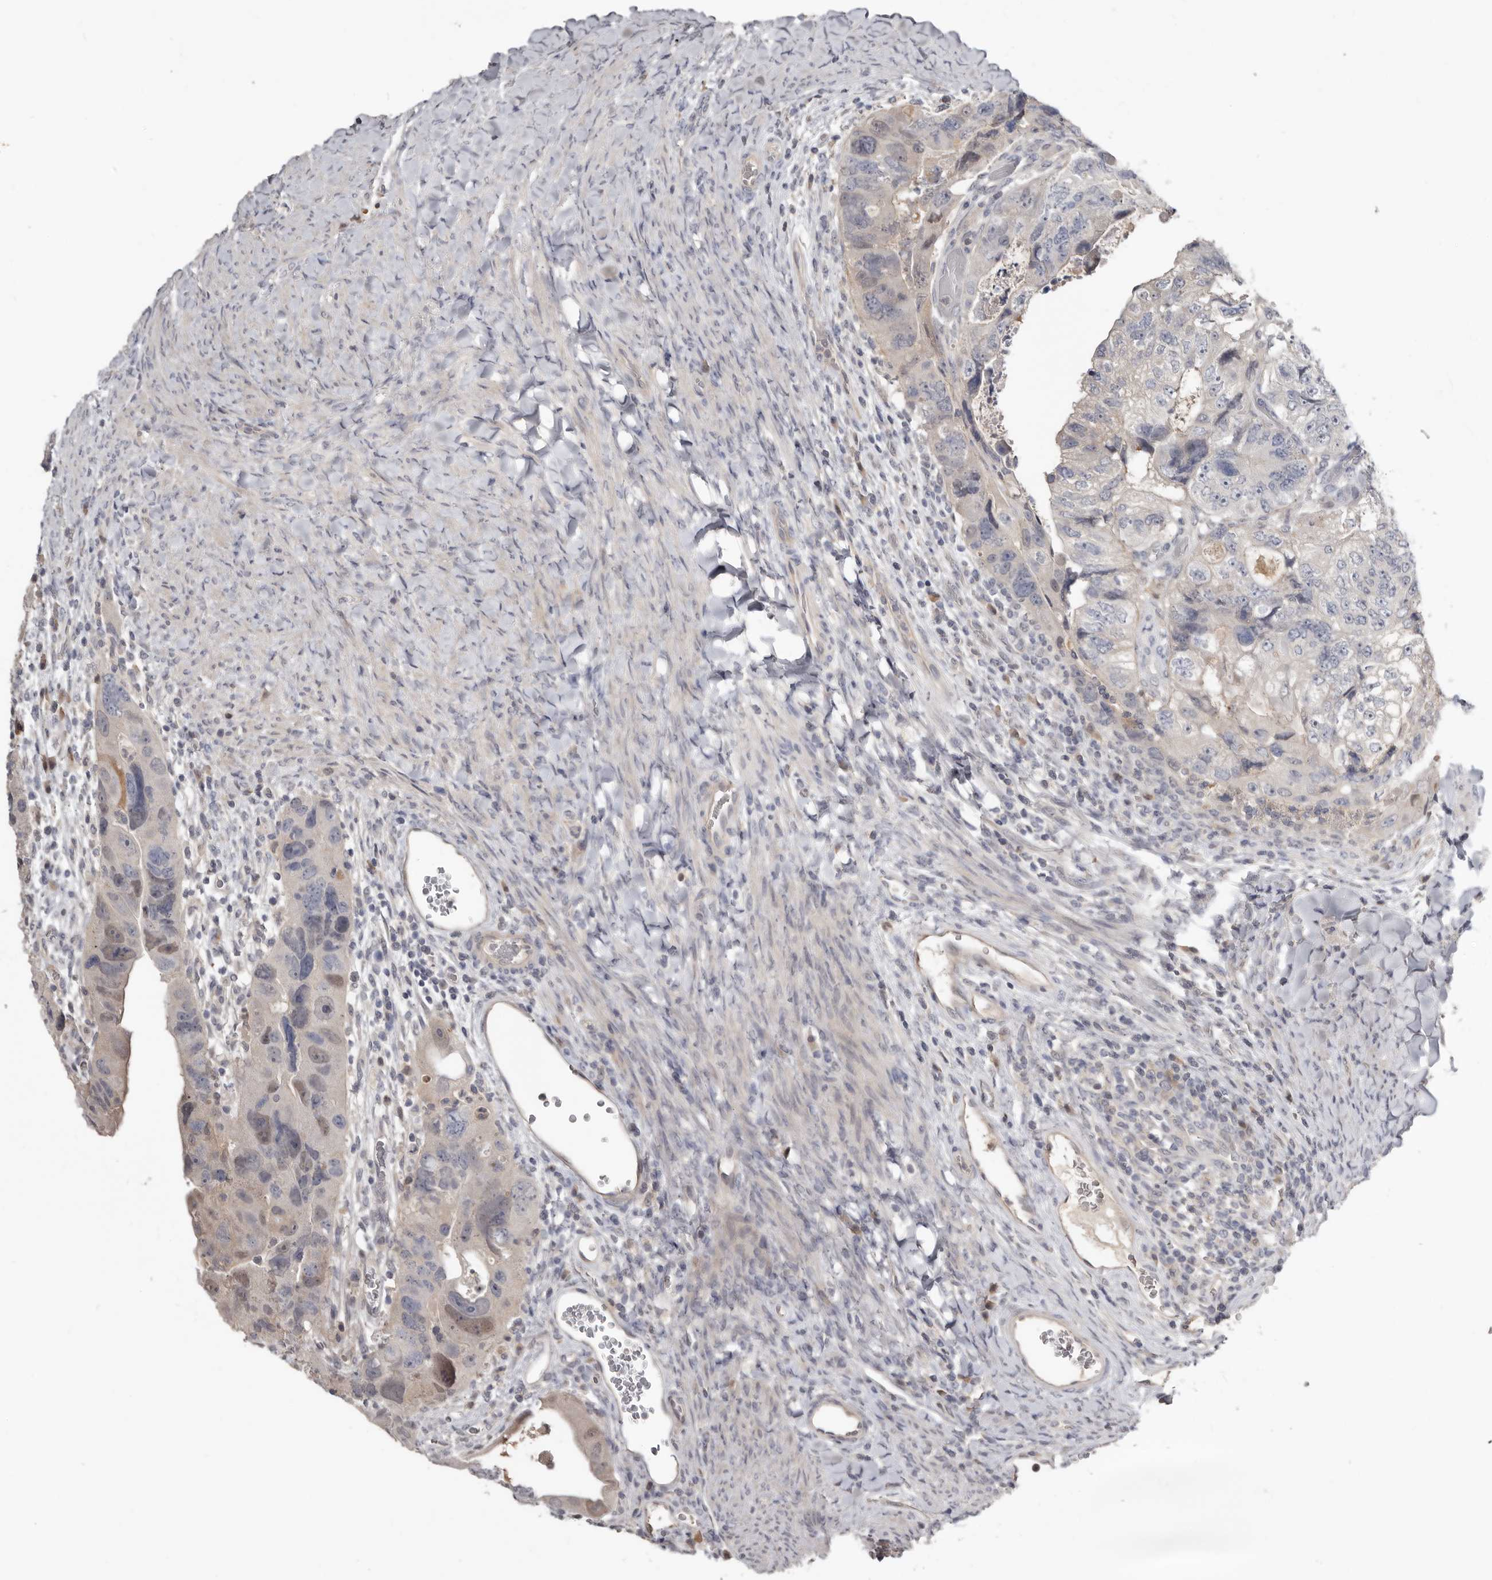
{"staining": {"intensity": "weak", "quantity": "<25%", "location": "nuclear"}, "tissue": "colorectal cancer", "cell_type": "Tumor cells", "image_type": "cancer", "snomed": [{"axis": "morphology", "description": "Adenocarcinoma, NOS"}, {"axis": "topography", "description": "Rectum"}], "caption": "Immunohistochemical staining of human colorectal adenocarcinoma exhibits no significant positivity in tumor cells.", "gene": "RBKS", "patient": {"sex": "male", "age": 59}}